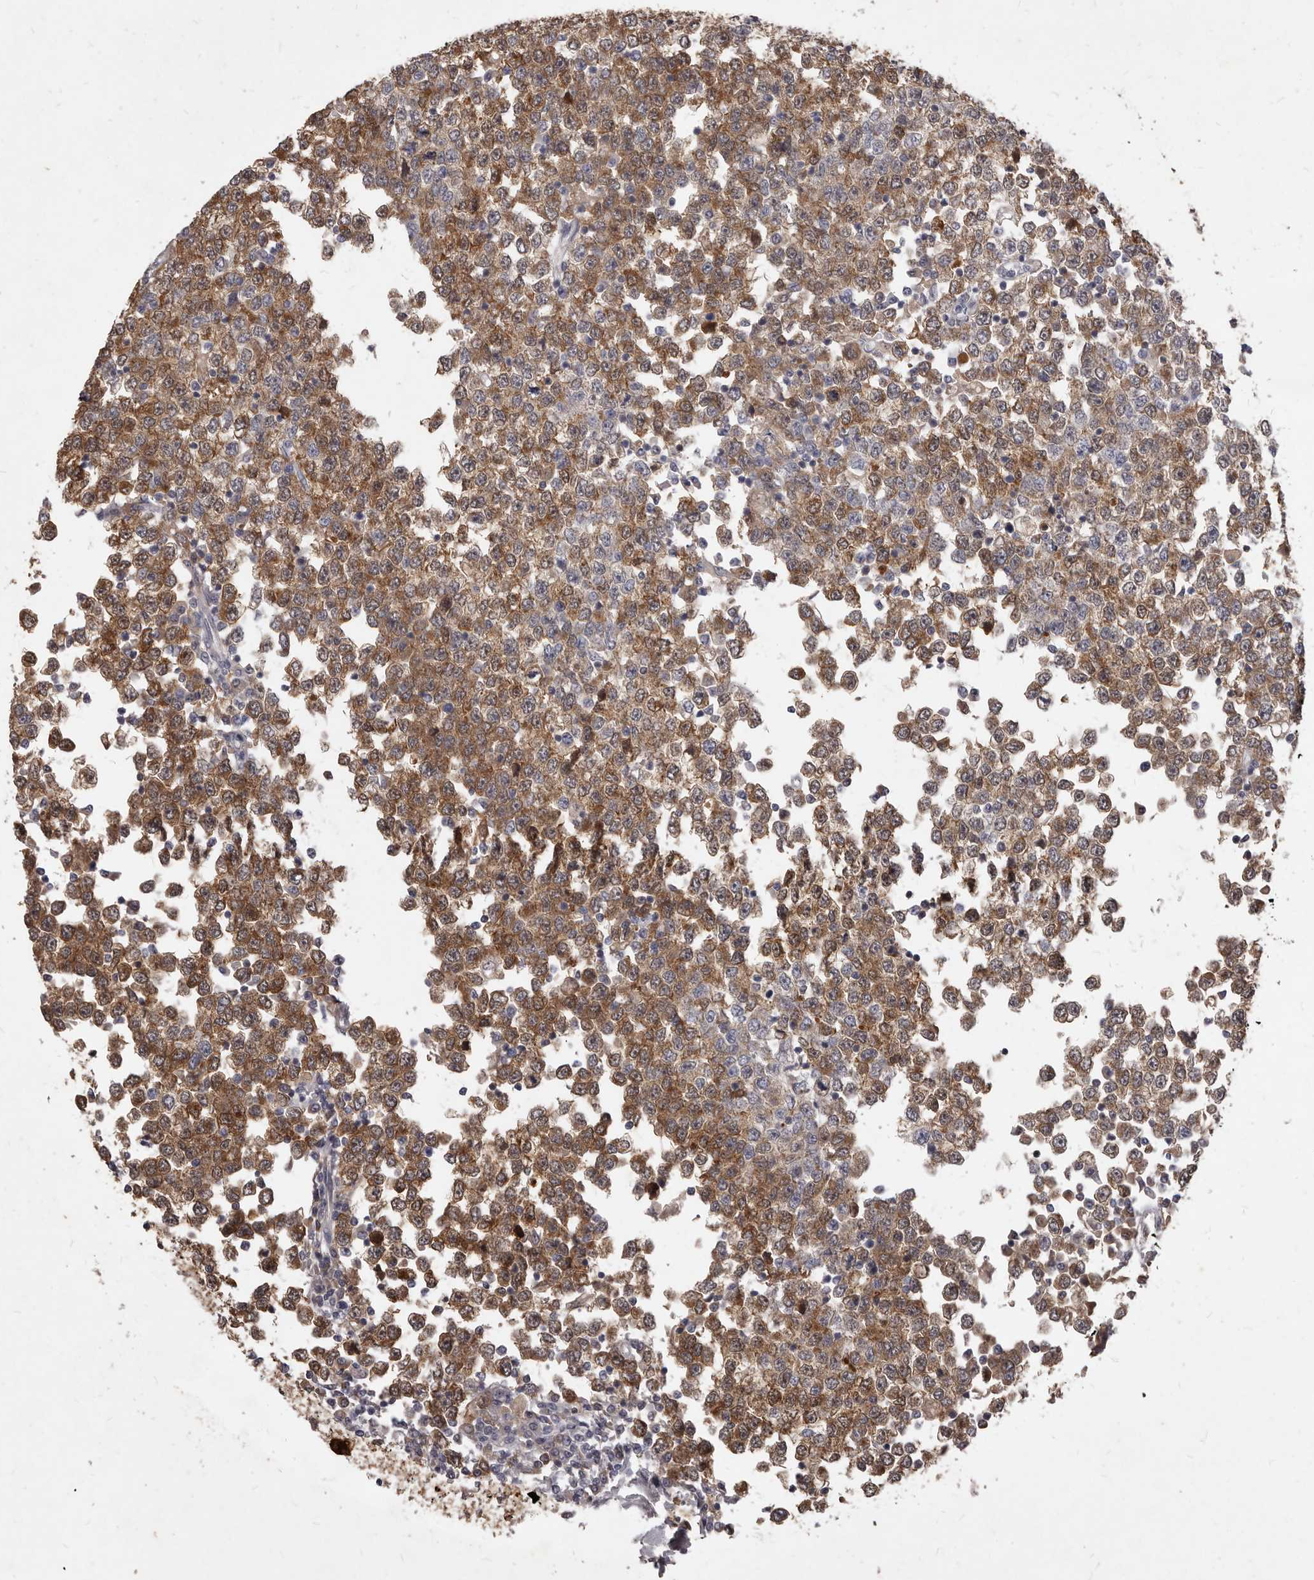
{"staining": {"intensity": "strong", "quantity": ">75%", "location": "cytoplasmic/membranous"}, "tissue": "testis cancer", "cell_type": "Tumor cells", "image_type": "cancer", "snomed": [{"axis": "morphology", "description": "Seminoma, NOS"}, {"axis": "topography", "description": "Testis"}], "caption": "A histopathology image of human testis cancer (seminoma) stained for a protein reveals strong cytoplasmic/membranous brown staining in tumor cells.", "gene": "GPRC5C", "patient": {"sex": "male", "age": 65}}